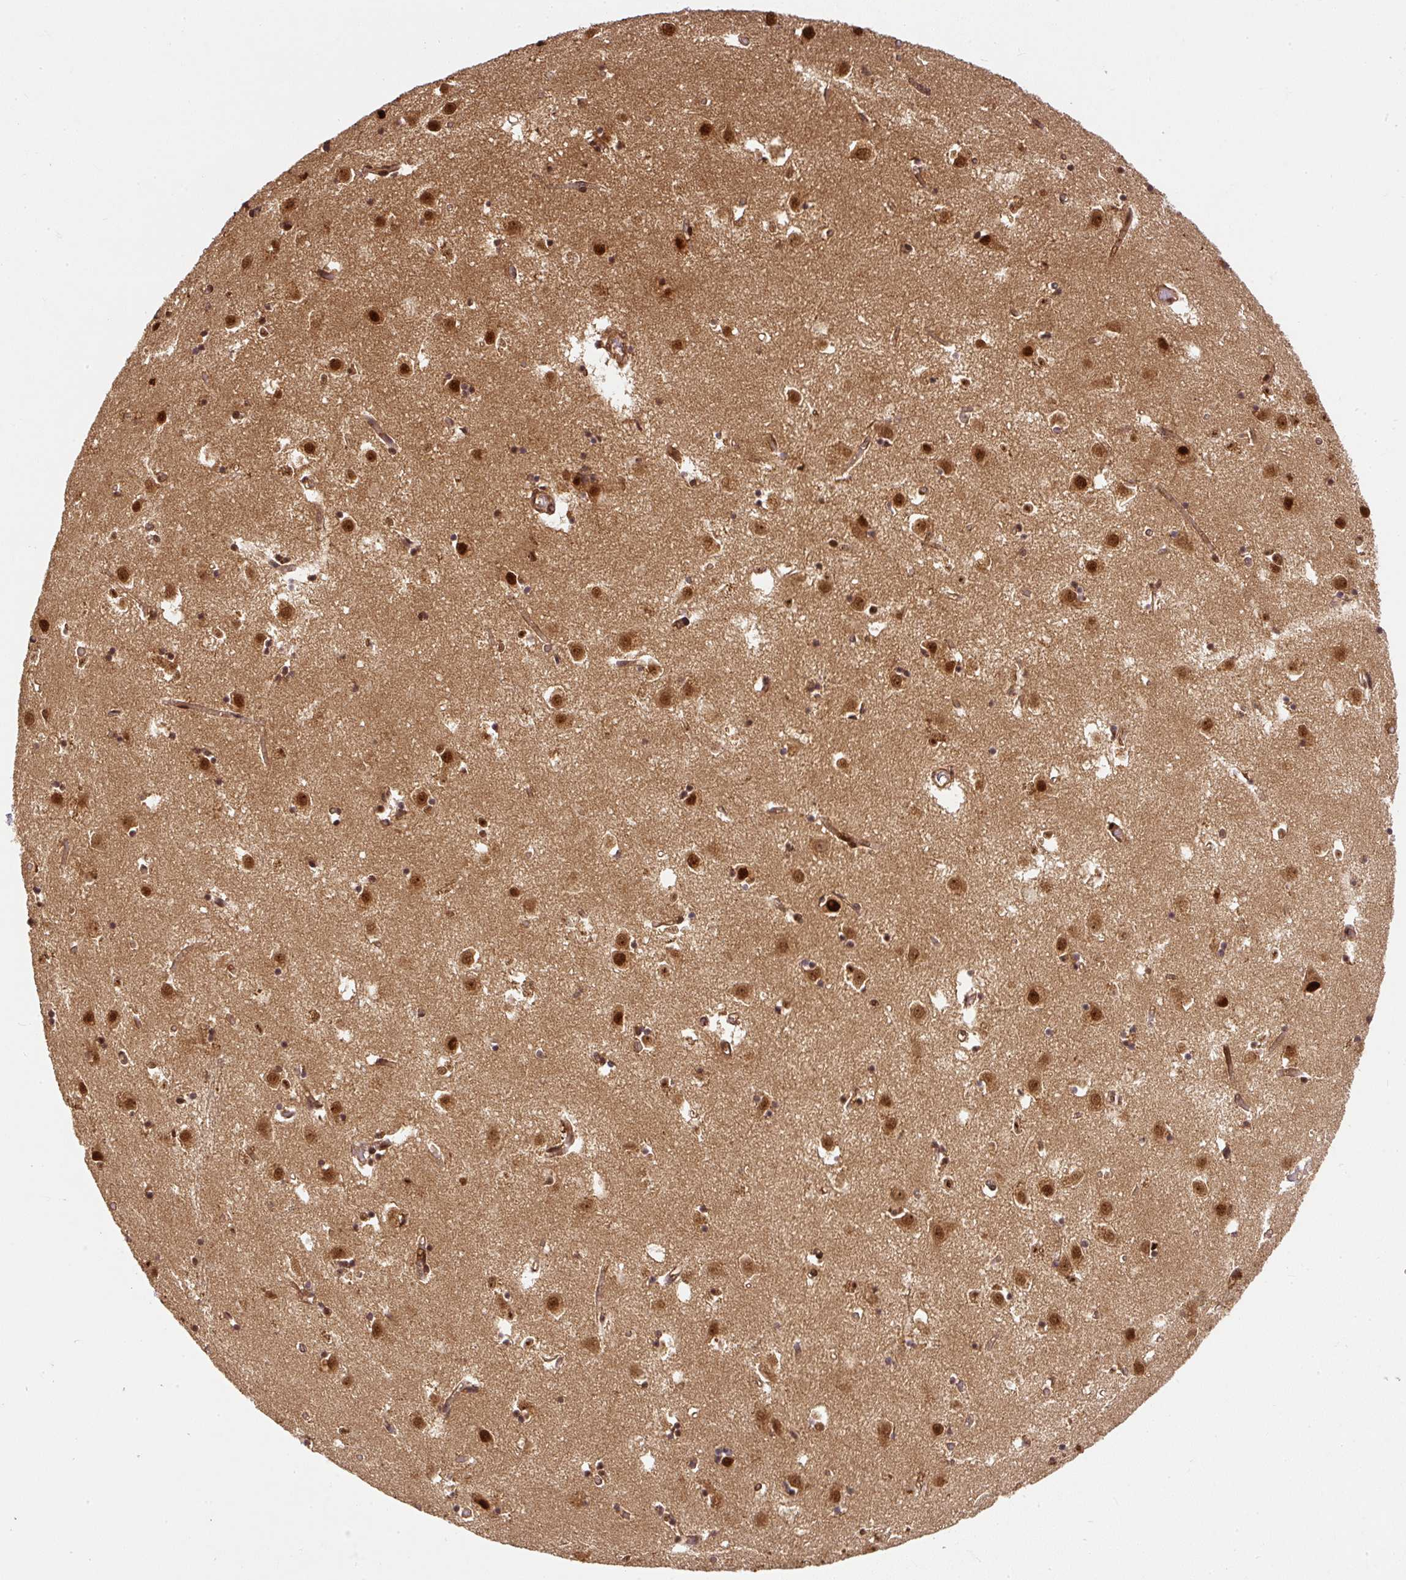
{"staining": {"intensity": "moderate", "quantity": ">75%", "location": "cytoplasmic/membranous,nuclear"}, "tissue": "caudate", "cell_type": "Glial cells", "image_type": "normal", "snomed": [{"axis": "morphology", "description": "Normal tissue, NOS"}, {"axis": "topography", "description": "Lateral ventricle wall"}], "caption": "Protein analysis of normal caudate demonstrates moderate cytoplasmic/membranous,nuclear positivity in approximately >75% of glial cells. The staining was performed using DAB to visualize the protein expression in brown, while the nuclei were stained in blue with hematoxylin (Magnification: 20x).", "gene": "PSMD1", "patient": {"sex": "male", "age": 70}}